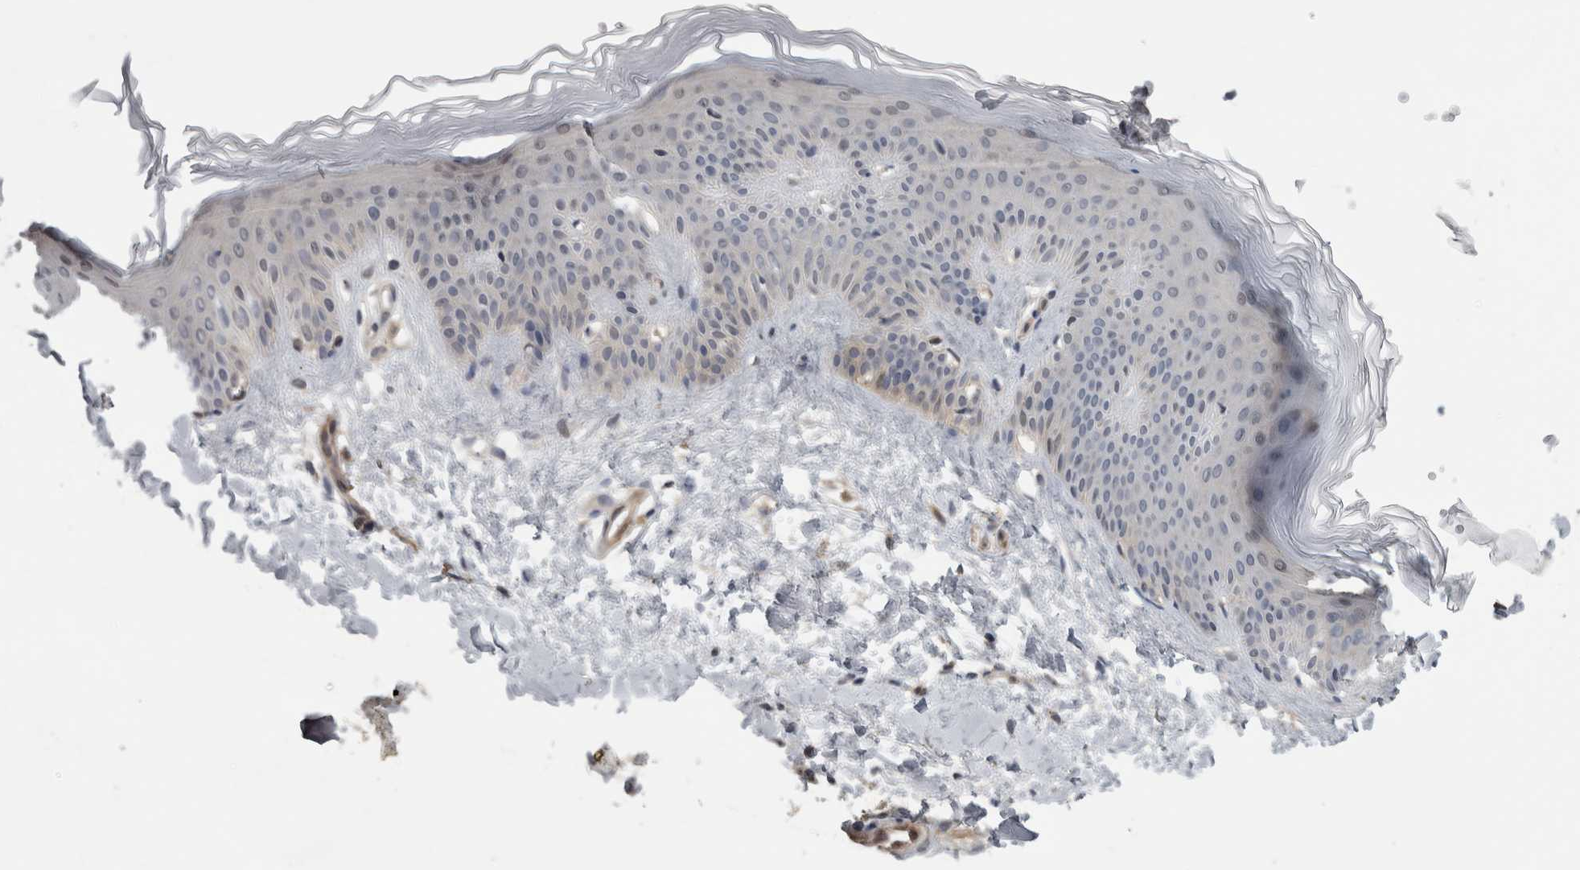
{"staining": {"intensity": "negative", "quantity": "none", "location": "none"}, "tissue": "skin", "cell_type": "Fibroblasts", "image_type": "normal", "snomed": [{"axis": "morphology", "description": "Normal tissue, NOS"}, {"axis": "morphology", "description": "Malignant melanoma, Metastatic site"}, {"axis": "topography", "description": "Skin"}], "caption": "This is a image of immunohistochemistry staining of unremarkable skin, which shows no staining in fibroblasts. (Immunohistochemistry (ihc), brightfield microscopy, high magnification).", "gene": "NAPRT", "patient": {"sex": "male", "age": 41}}